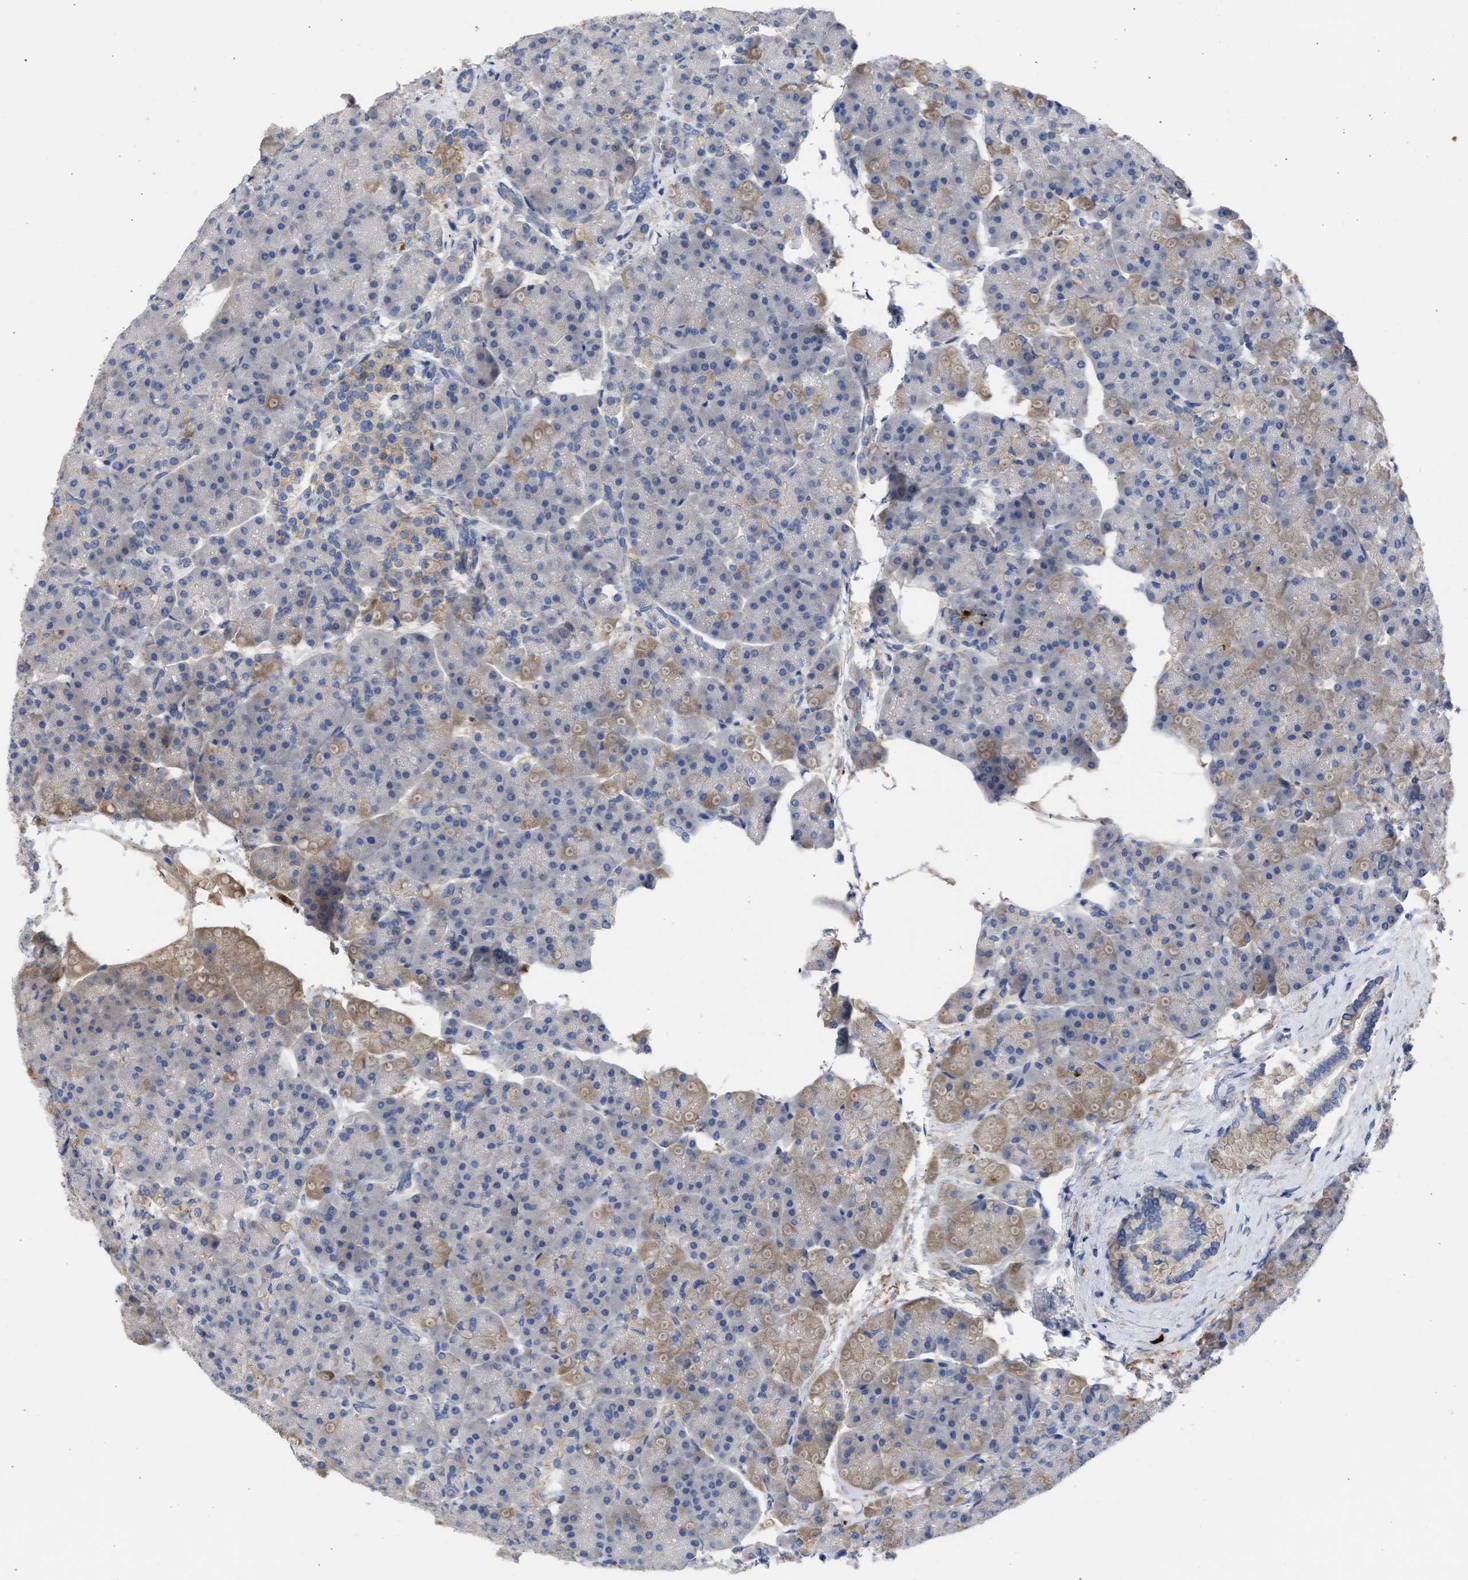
{"staining": {"intensity": "weak", "quantity": "<25%", "location": "cytoplasmic/membranous"}, "tissue": "pancreas", "cell_type": "Exocrine glandular cells", "image_type": "normal", "snomed": [{"axis": "morphology", "description": "Normal tissue, NOS"}, {"axis": "topography", "description": "Pancreas"}], "caption": "Immunohistochemistry of normal human pancreas reveals no staining in exocrine glandular cells.", "gene": "ARHGEF4", "patient": {"sex": "female", "age": 70}}